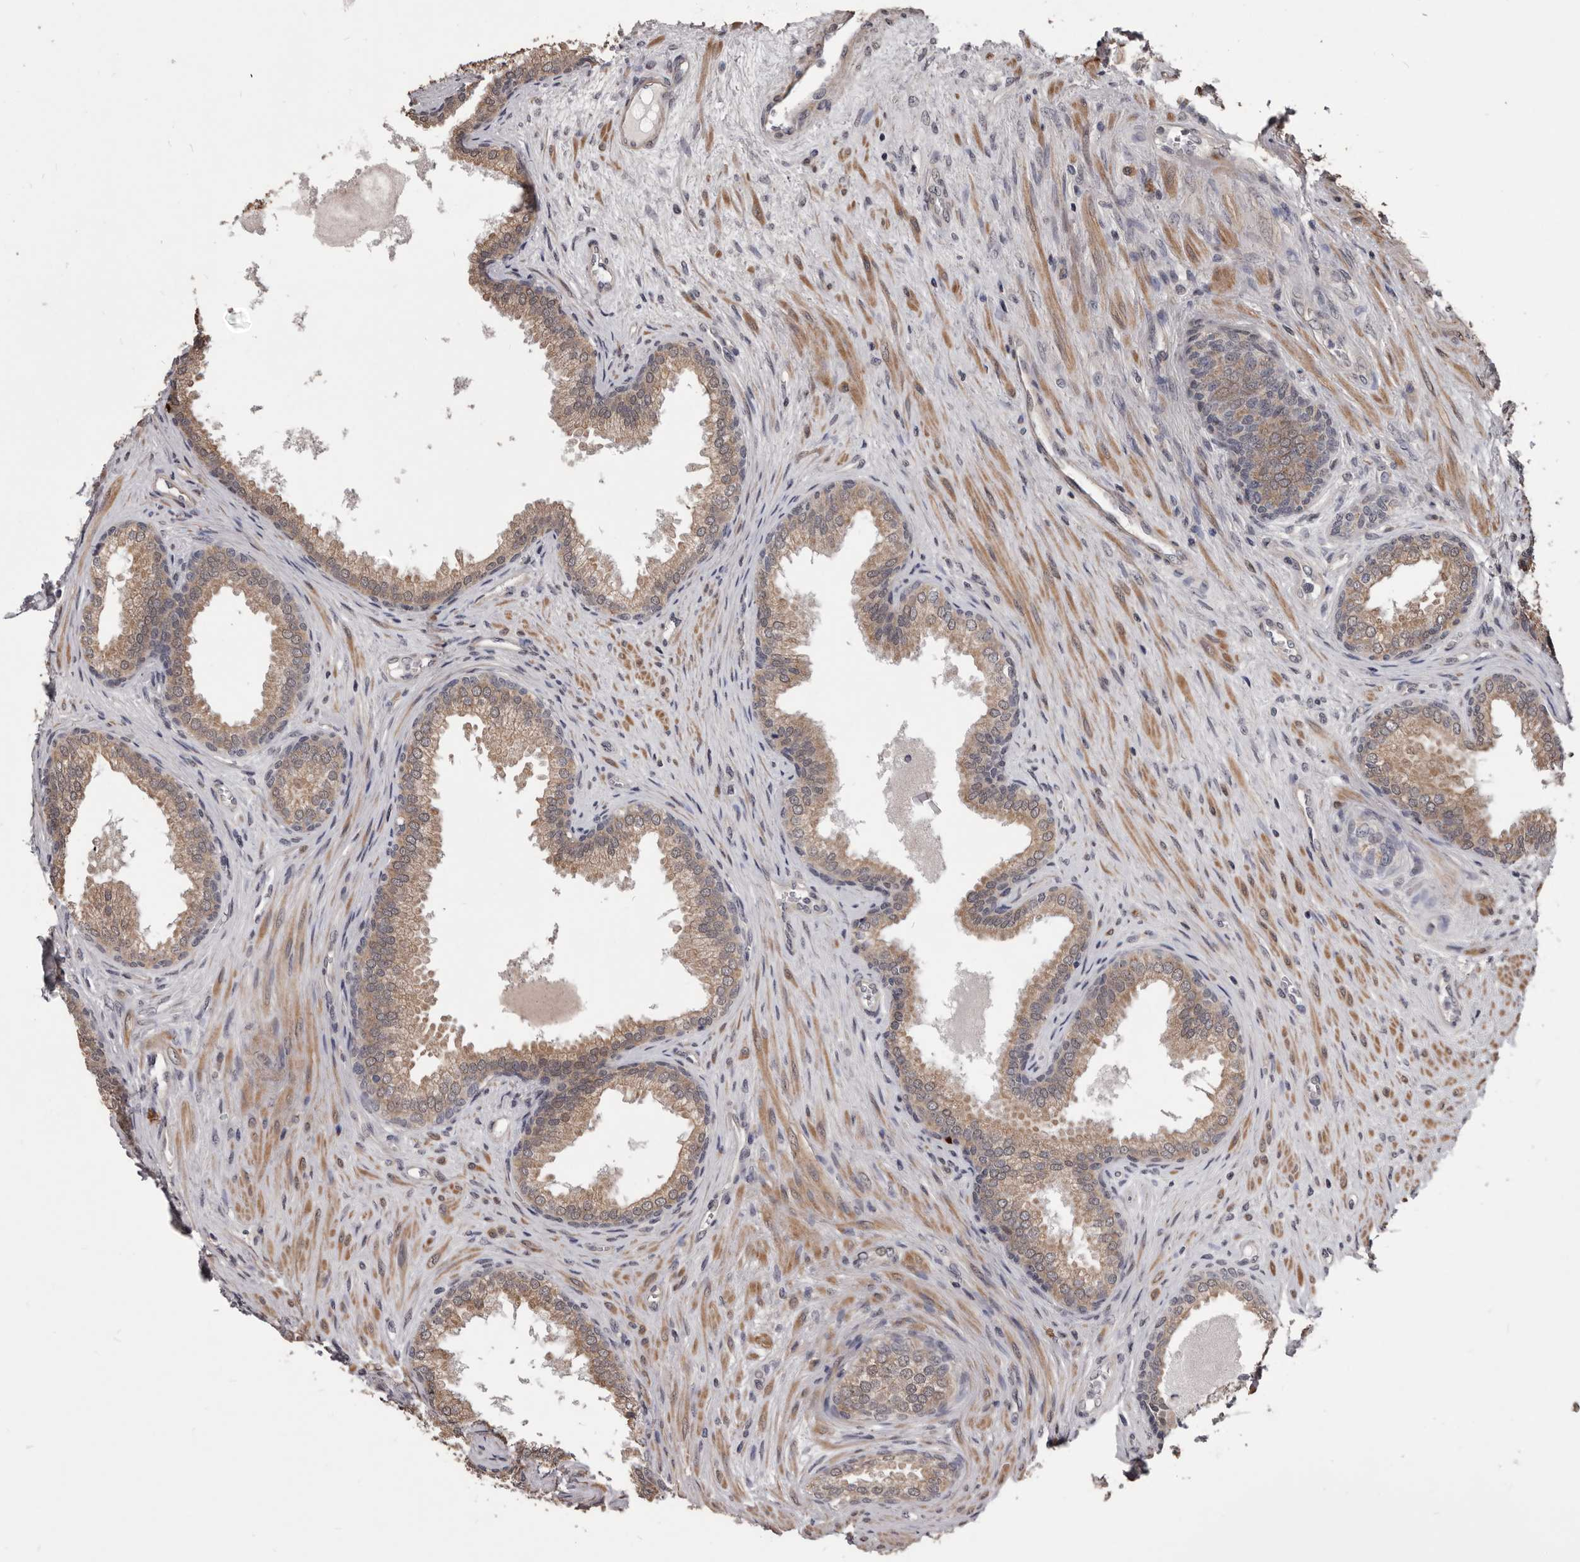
{"staining": {"intensity": "moderate", "quantity": "25%-75%", "location": "cytoplasmic/membranous"}, "tissue": "prostate", "cell_type": "Glandular cells", "image_type": "normal", "snomed": [{"axis": "morphology", "description": "Normal tissue, NOS"}, {"axis": "topography", "description": "Prostate"}], "caption": "This image shows IHC staining of normal human prostate, with medium moderate cytoplasmic/membranous staining in approximately 25%-75% of glandular cells.", "gene": "CELF3", "patient": {"sex": "male", "age": 76}}